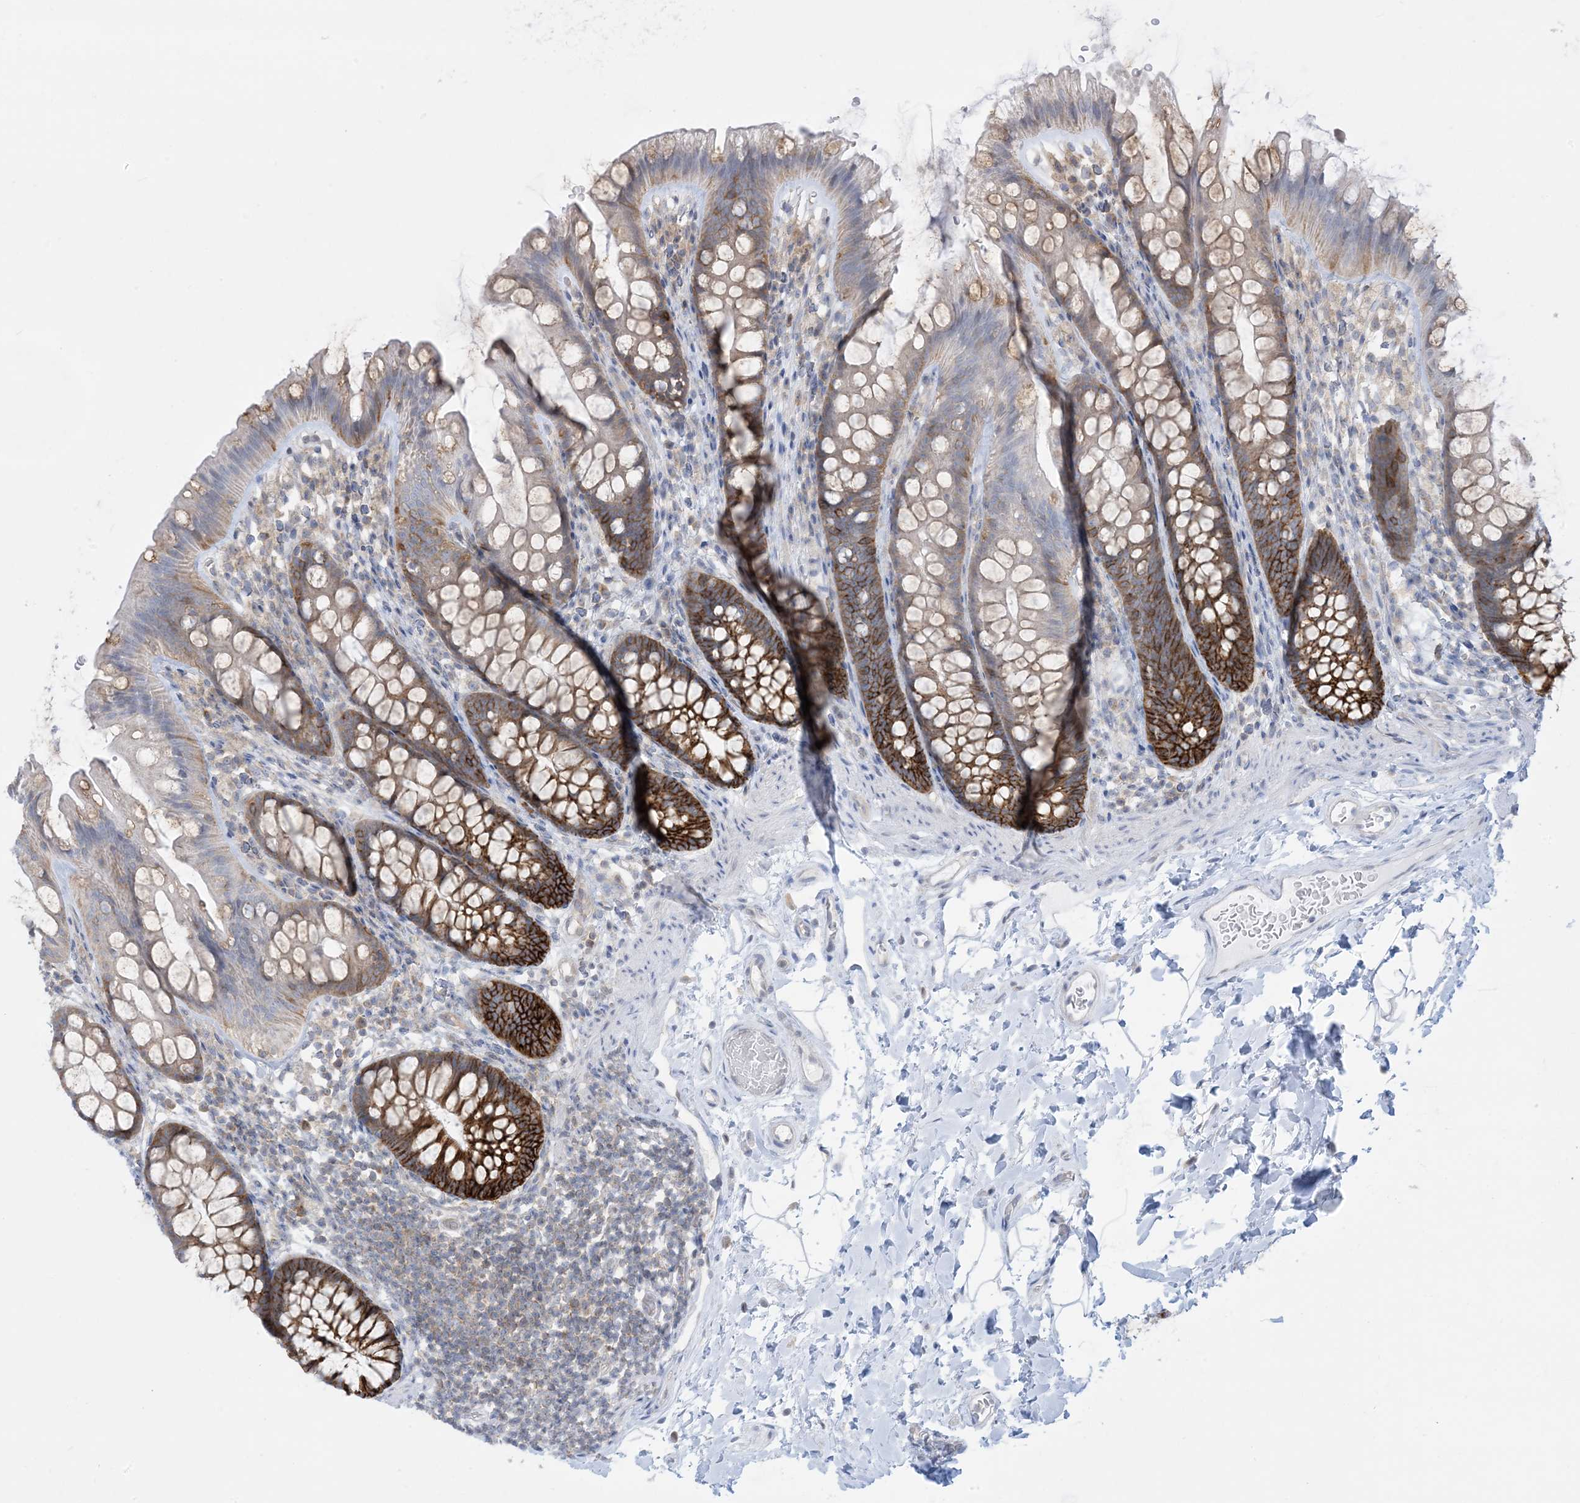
{"staining": {"intensity": "negative", "quantity": "none", "location": "none"}, "tissue": "colon", "cell_type": "Endothelial cells", "image_type": "normal", "snomed": [{"axis": "morphology", "description": "Normal tissue, NOS"}, {"axis": "topography", "description": "Colon"}], "caption": "Immunohistochemistry (IHC) micrograph of unremarkable colon stained for a protein (brown), which demonstrates no positivity in endothelial cells.", "gene": "CASP4", "patient": {"sex": "female", "age": 62}}